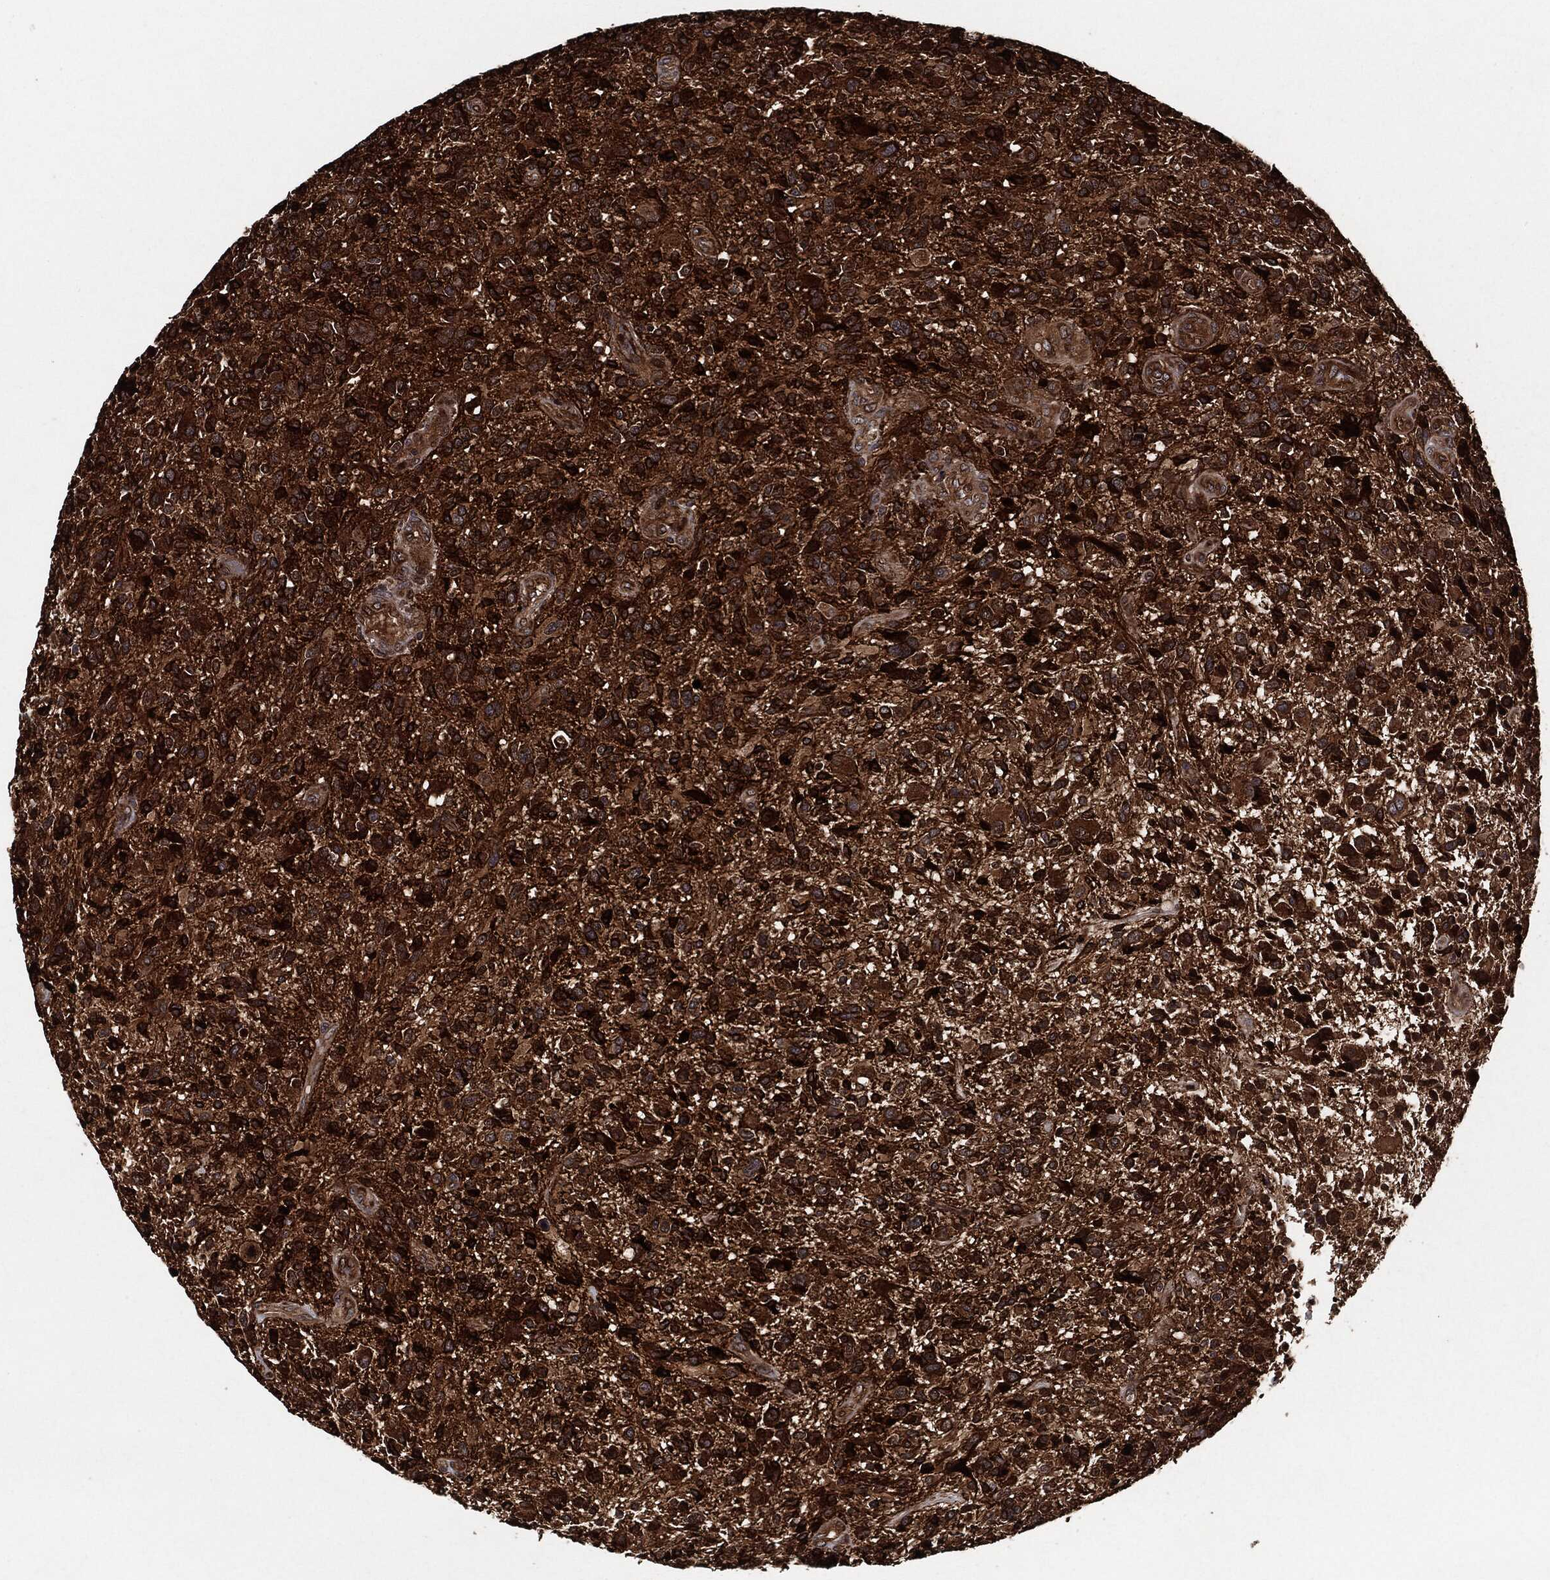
{"staining": {"intensity": "strong", "quantity": ">75%", "location": "cytoplasmic/membranous"}, "tissue": "glioma", "cell_type": "Tumor cells", "image_type": "cancer", "snomed": [{"axis": "morphology", "description": "Glioma, malignant, High grade"}, {"axis": "topography", "description": "Brain"}], "caption": "Malignant glioma (high-grade) tissue exhibits strong cytoplasmic/membranous positivity in about >75% of tumor cells", "gene": "BCAR1", "patient": {"sex": "male", "age": 47}}